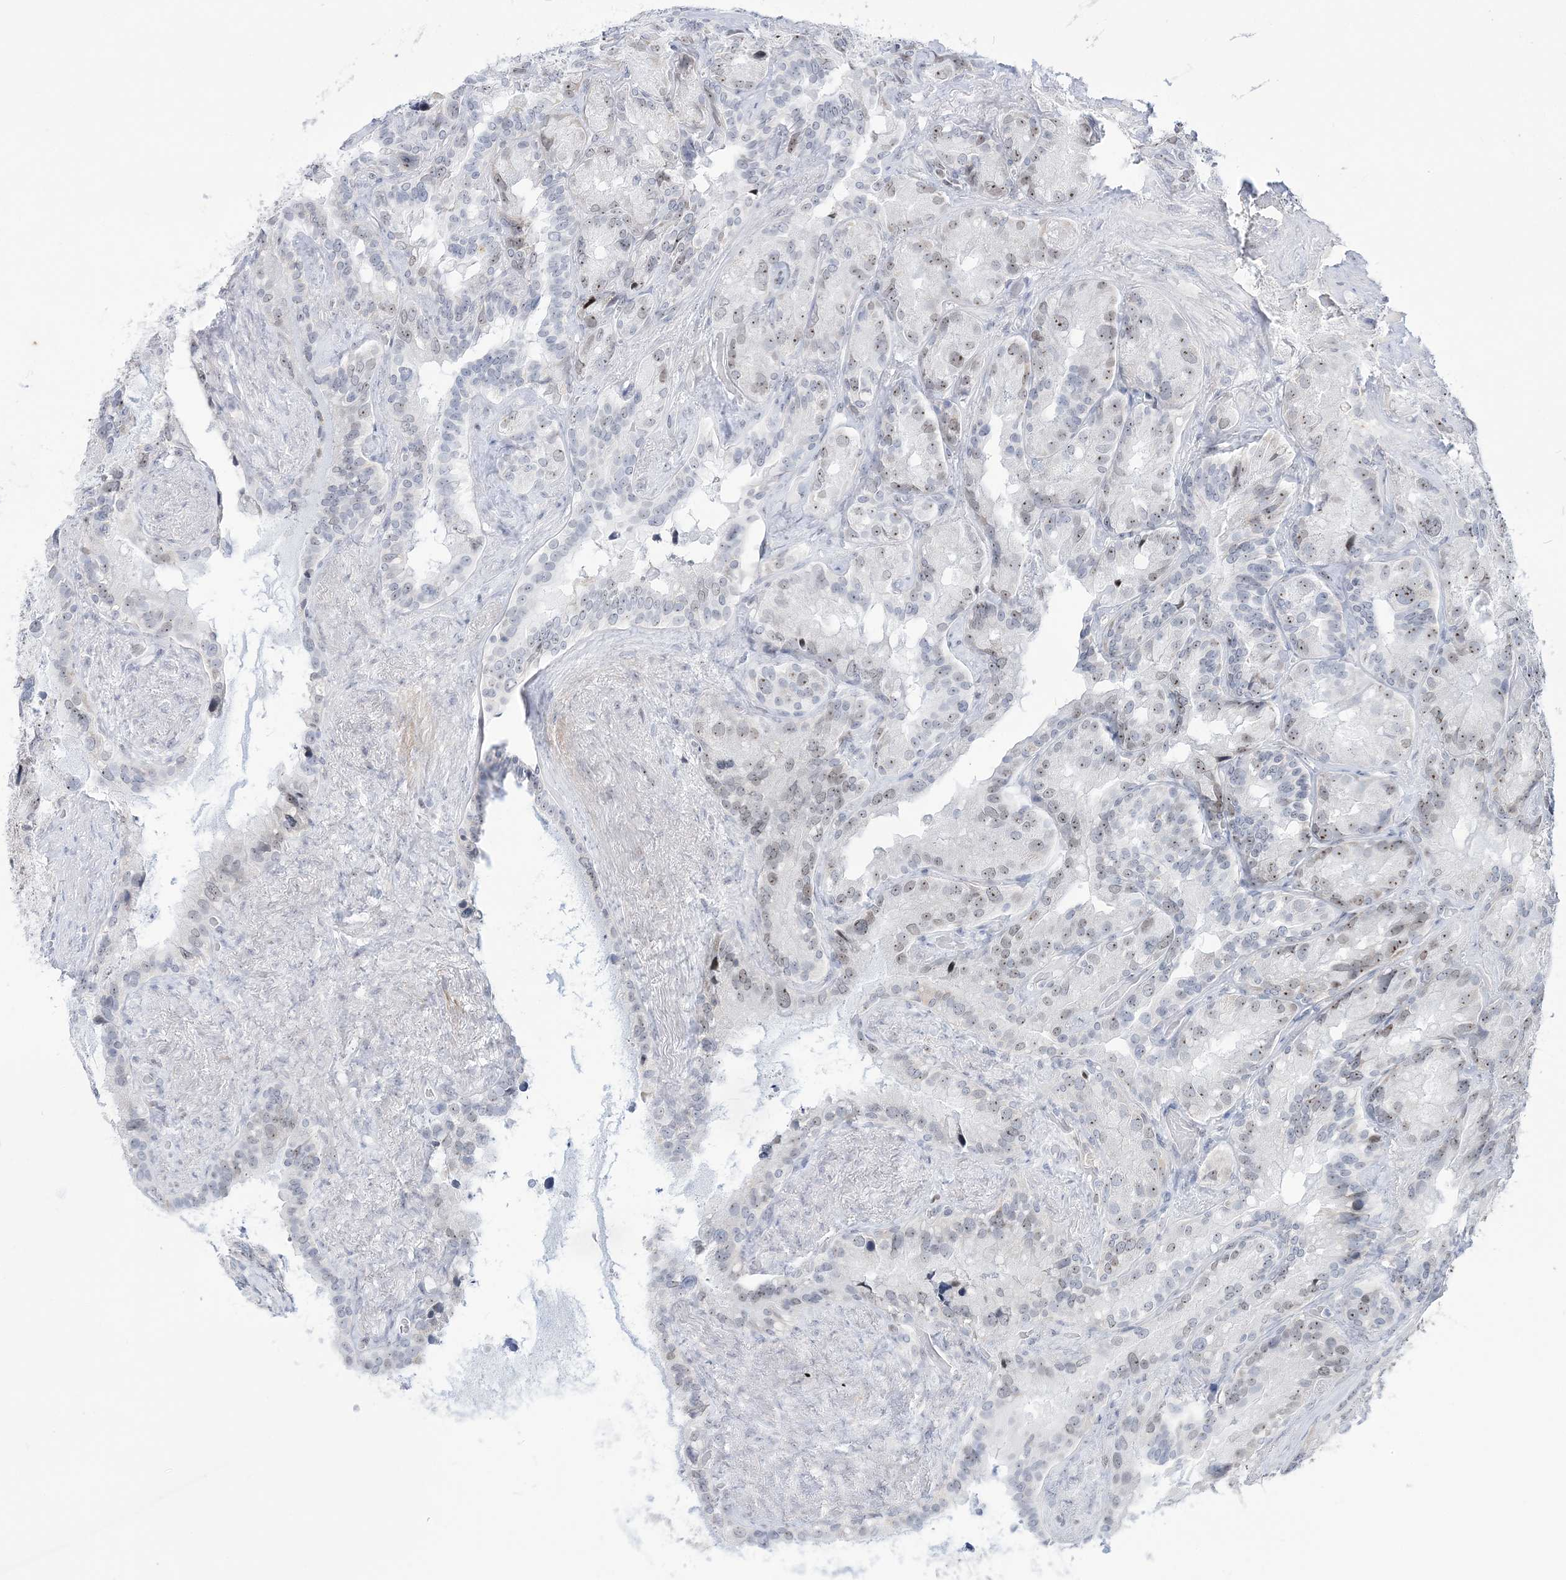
{"staining": {"intensity": "moderate", "quantity": "25%-75%", "location": "nuclear"}, "tissue": "seminal vesicle", "cell_type": "Glandular cells", "image_type": "normal", "snomed": [{"axis": "morphology", "description": "Normal tissue, NOS"}, {"axis": "topography", "description": "Prostate"}, {"axis": "topography", "description": "Seminal veicle"}], "caption": "This micrograph exhibits immunohistochemistry (IHC) staining of unremarkable human seminal vesicle, with medium moderate nuclear expression in approximately 25%-75% of glandular cells.", "gene": "DDX21", "patient": {"sex": "male", "age": 68}}